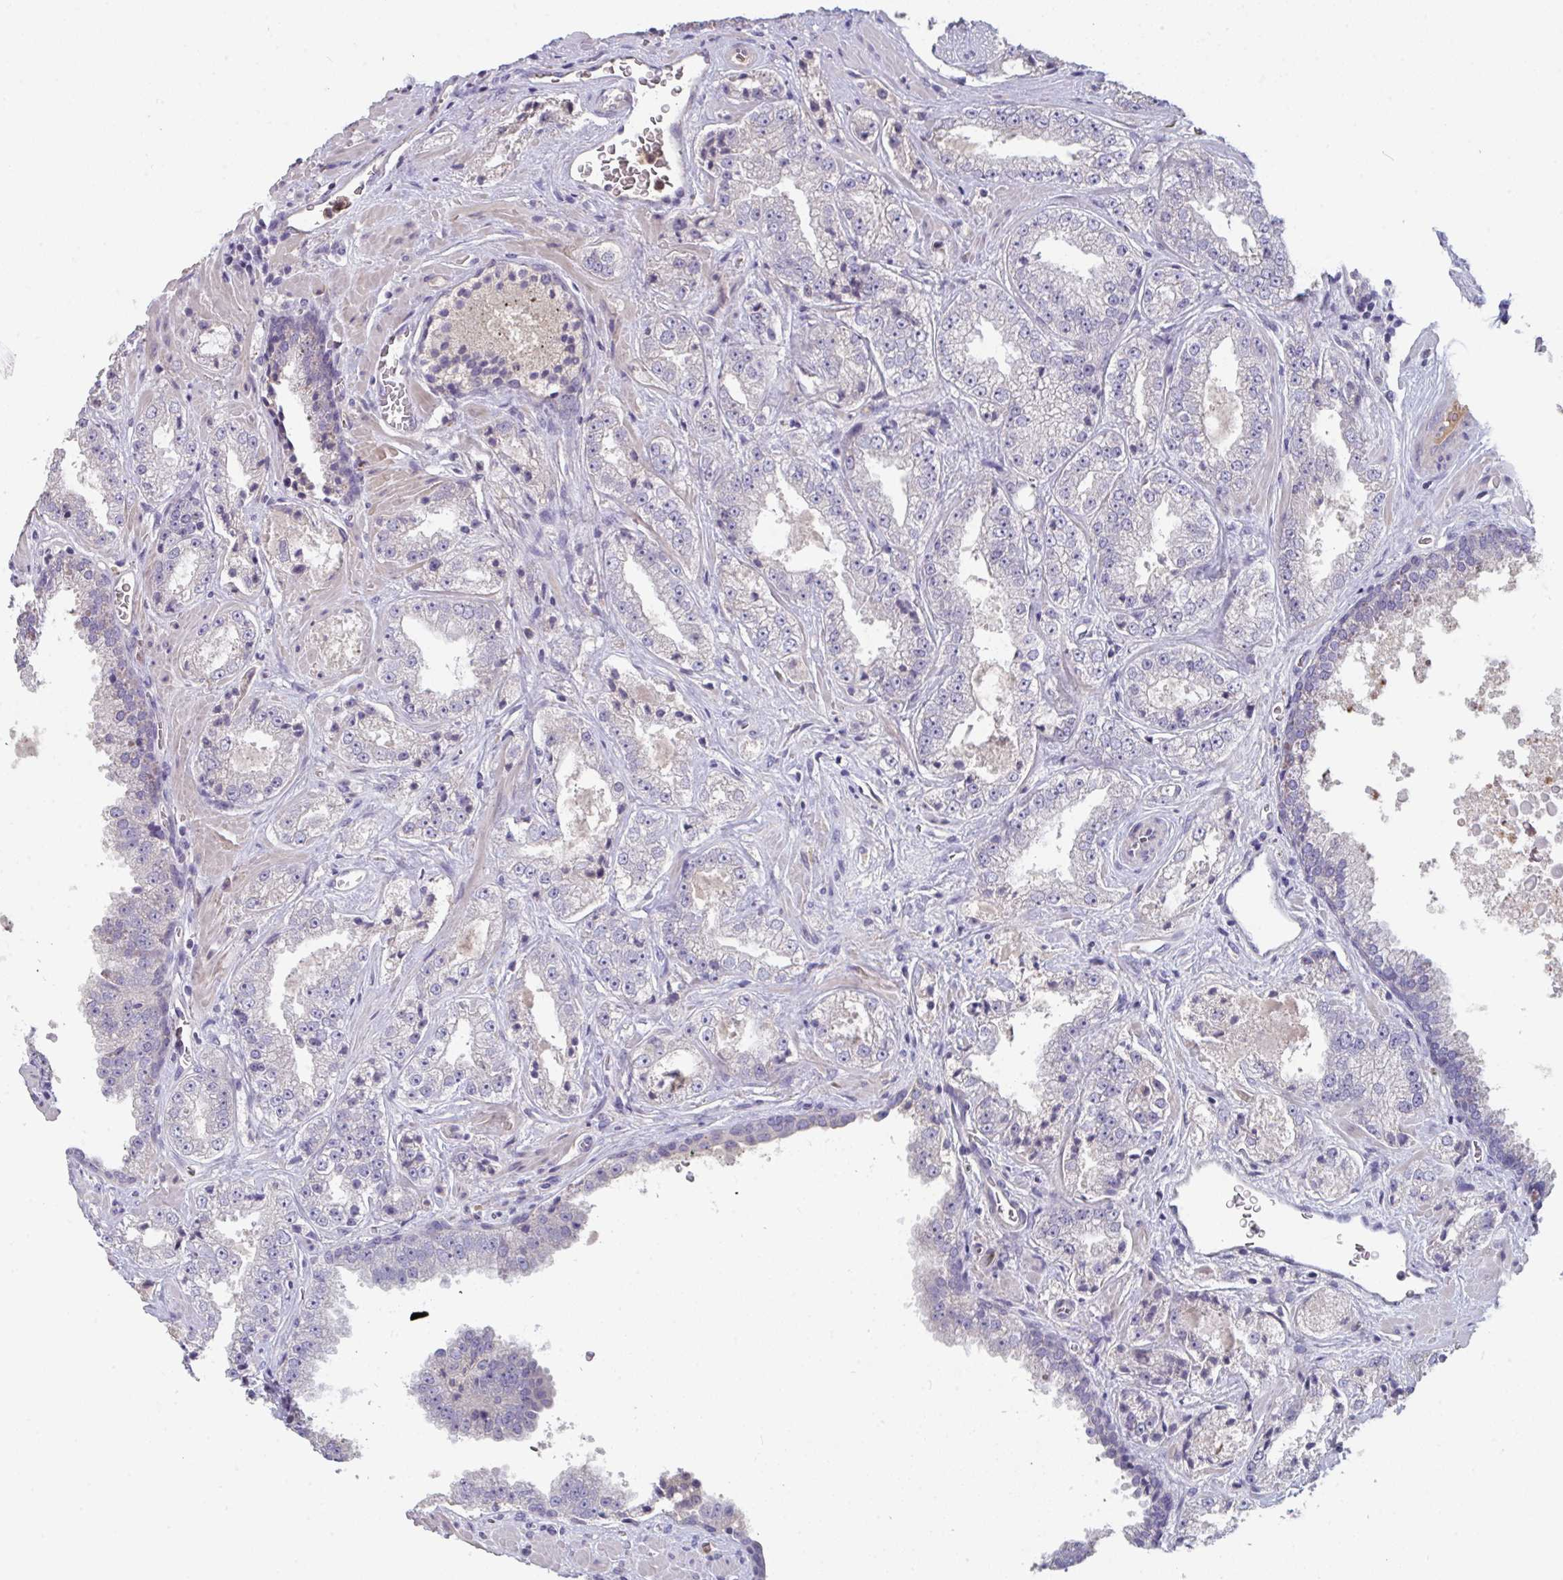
{"staining": {"intensity": "negative", "quantity": "none", "location": "none"}, "tissue": "prostate cancer", "cell_type": "Tumor cells", "image_type": "cancer", "snomed": [{"axis": "morphology", "description": "Adenocarcinoma, High grade"}, {"axis": "topography", "description": "Prostate"}], "caption": "The immunohistochemistry micrograph has no significant positivity in tumor cells of prostate cancer tissue.", "gene": "HGFAC", "patient": {"sex": "male", "age": 67}}